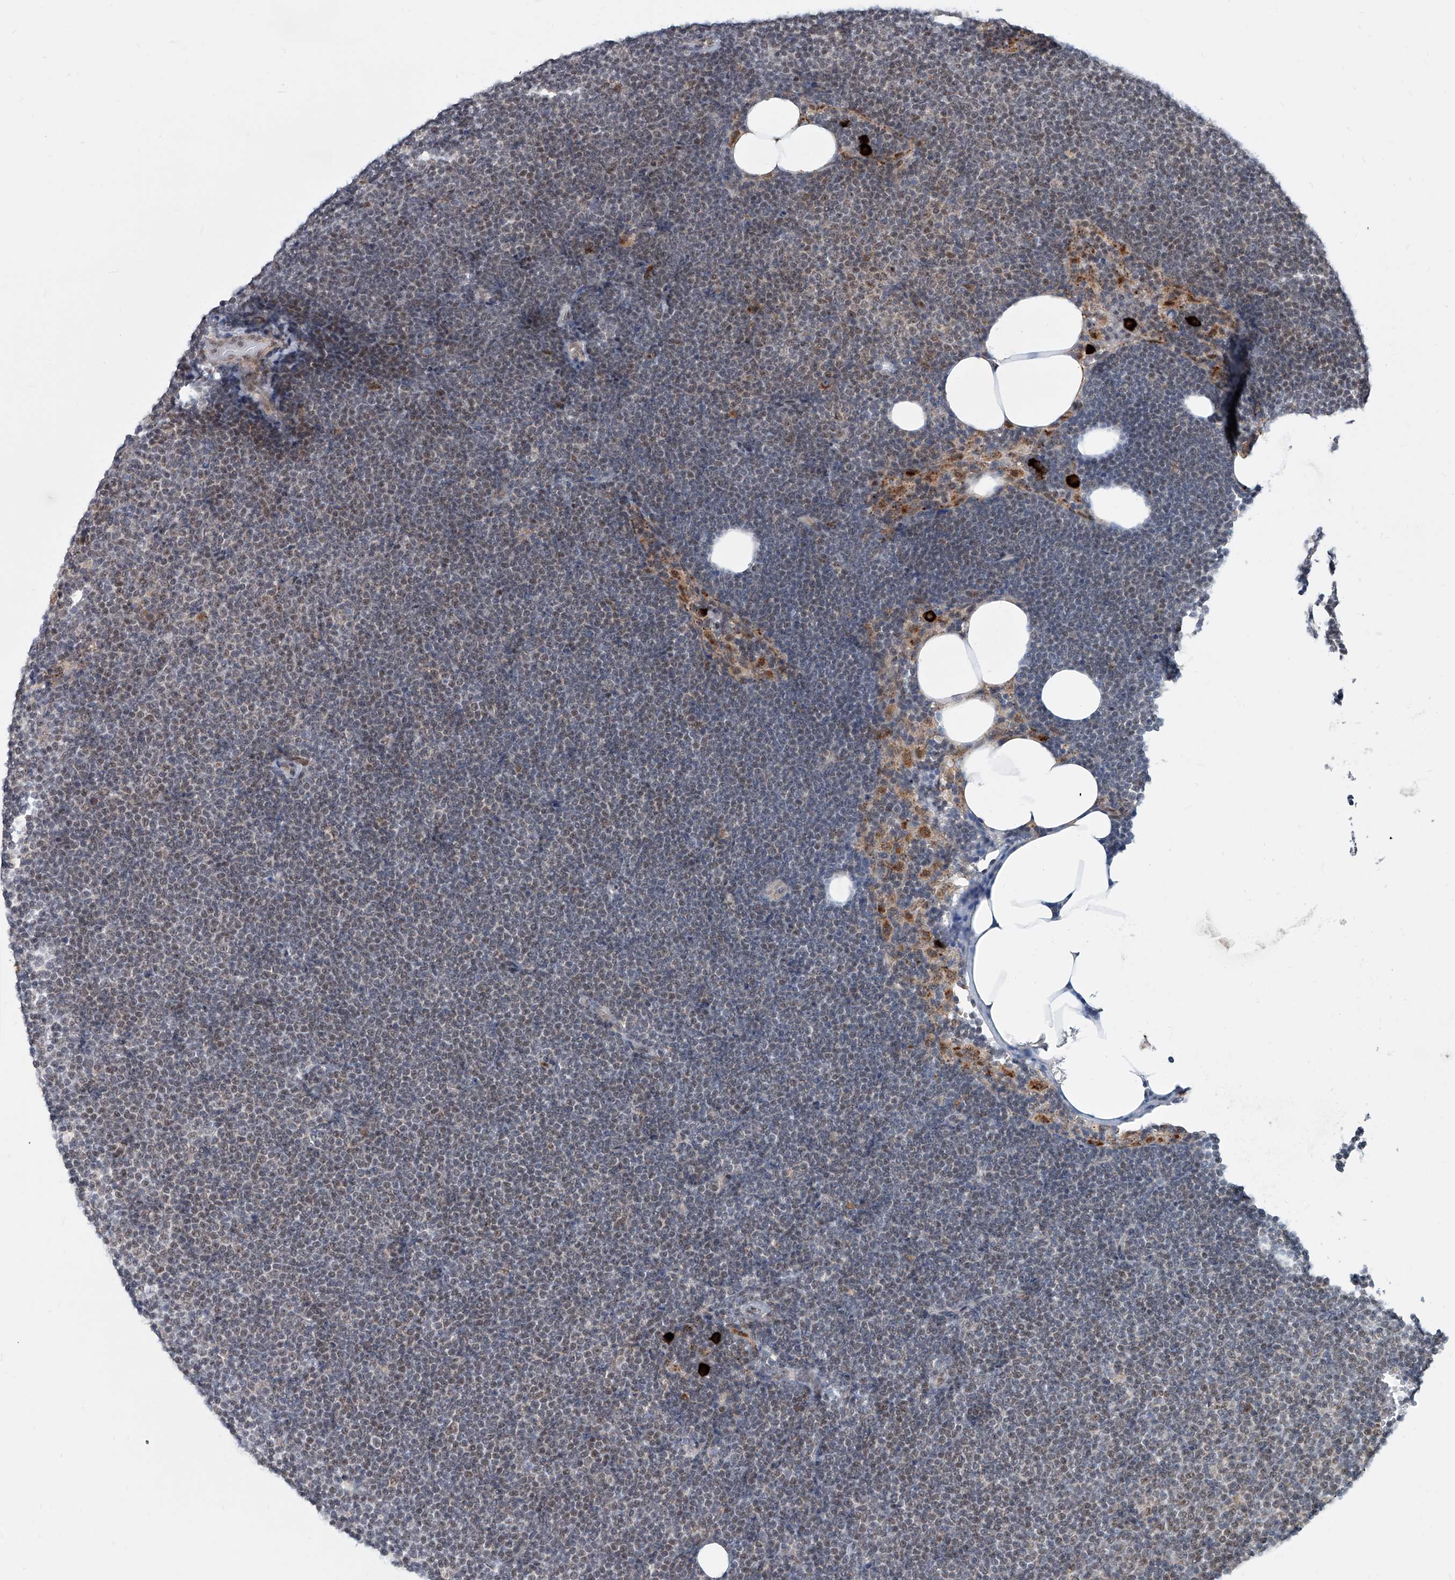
{"staining": {"intensity": "weak", "quantity": "<25%", "location": "nuclear"}, "tissue": "lymphoma", "cell_type": "Tumor cells", "image_type": "cancer", "snomed": [{"axis": "morphology", "description": "Malignant lymphoma, non-Hodgkin's type, Low grade"}, {"axis": "topography", "description": "Lymph node"}], "caption": "This is an immunohistochemistry image of low-grade malignant lymphoma, non-Hodgkin's type. There is no positivity in tumor cells.", "gene": "SDE2", "patient": {"sex": "female", "age": 53}}